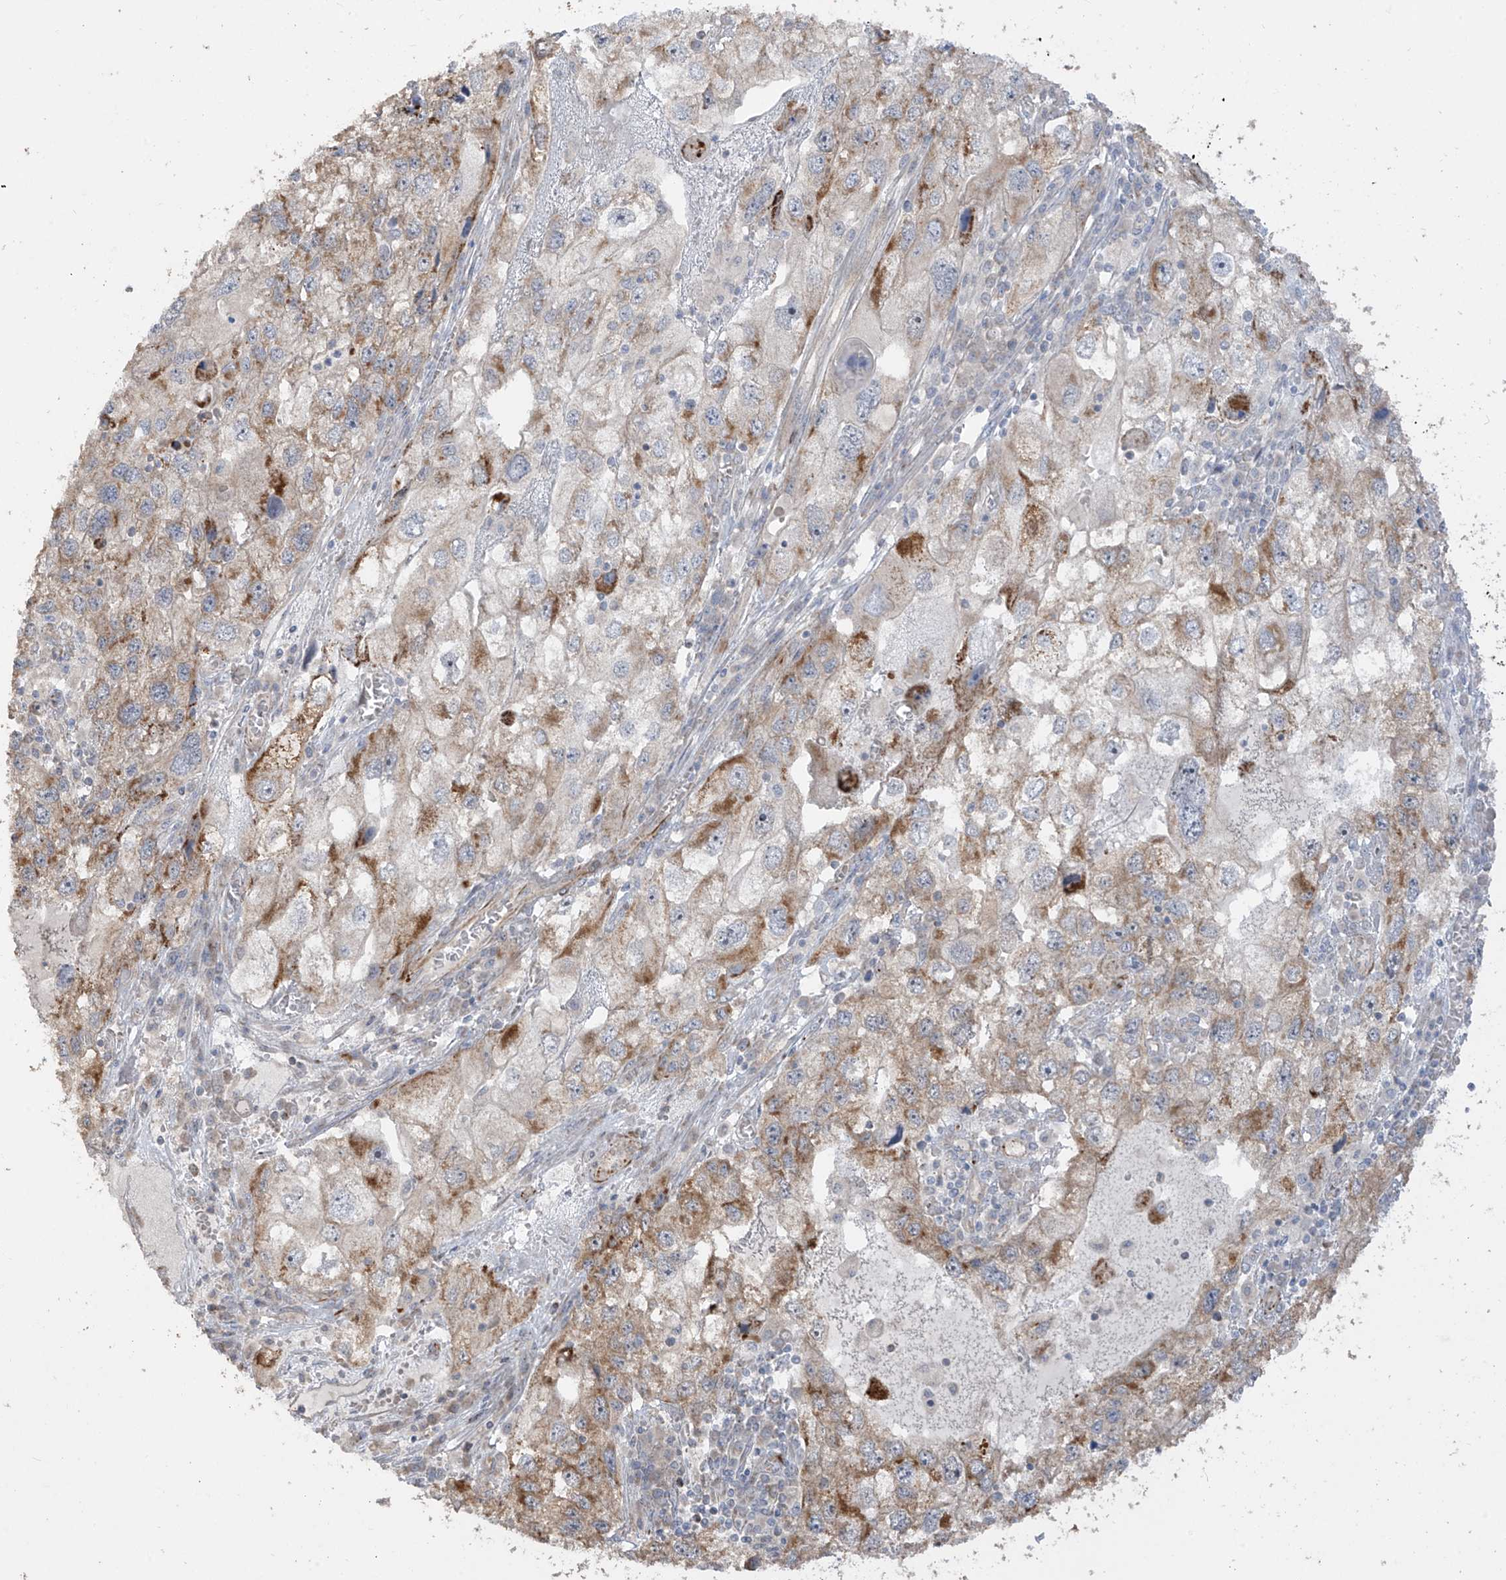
{"staining": {"intensity": "moderate", "quantity": "25%-75%", "location": "cytoplasmic/membranous"}, "tissue": "endometrial cancer", "cell_type": "Tumor cells", "image_type": "cancer", "snomed": [{"axis": "morphology", "description": "Adenocarcinoma, NOS"}, {"axis": "topography", "description": "Endometrium"}], "caption": "Endometrial cancer (adenocarcinoma) tissue shows moderate cytoplasmic/membranous staining in approximately 25%-75% of tumor cells, visualized by immunohistochemistry. (brown staining indicates protein expression, while blue staining denotes nuclei).", "gene": "DCDC2", "patient": {"sex": "female", "age": 49}}